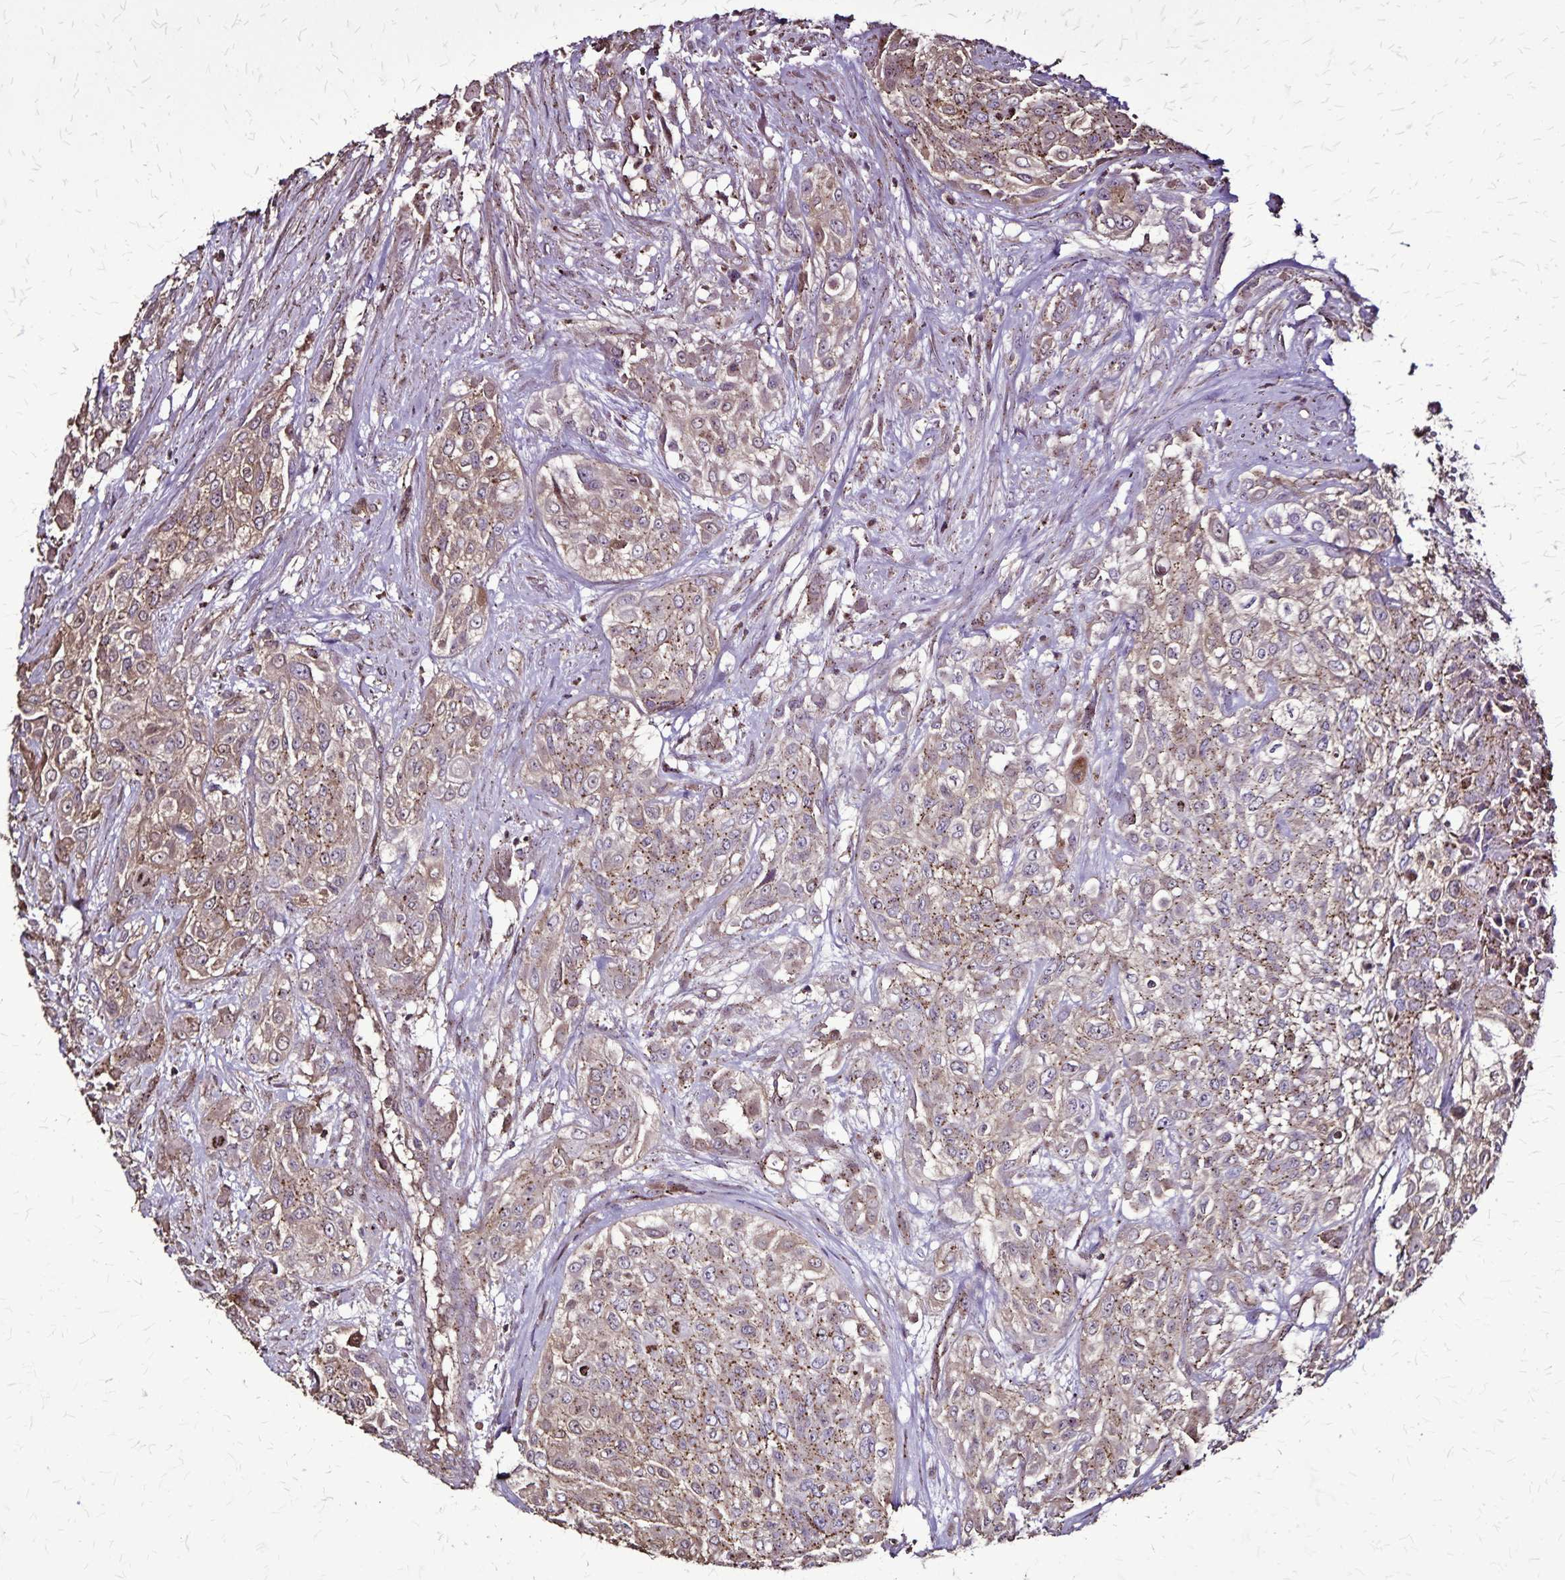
{"staining": {"intensity": "moderate", "quantity": "25%-75%", "location": "cytoplasmic/membranous"}, "tissue": "urothelial cancer", "cell_type": "Tumor cells", "image_type": "cancer", "snomed": [{"axis": "morphology", "description": "Urothelial carcinoma, High grade"}, {"axis": "topography", "description": "Urinary bladder"}], "caption": "A medium amount of moderate cytoplasmic/membranous staining is seen in about 25%-75% of tumor cells in high-grade urothelial carcinoma tissue. The staining is performed using DAB brown chromogen to label protein expression. The nuclei are counter-stained blue using hematoxylin.", "gene": "CHMP1B", "patient": {"sex": "male", "age": 57}}